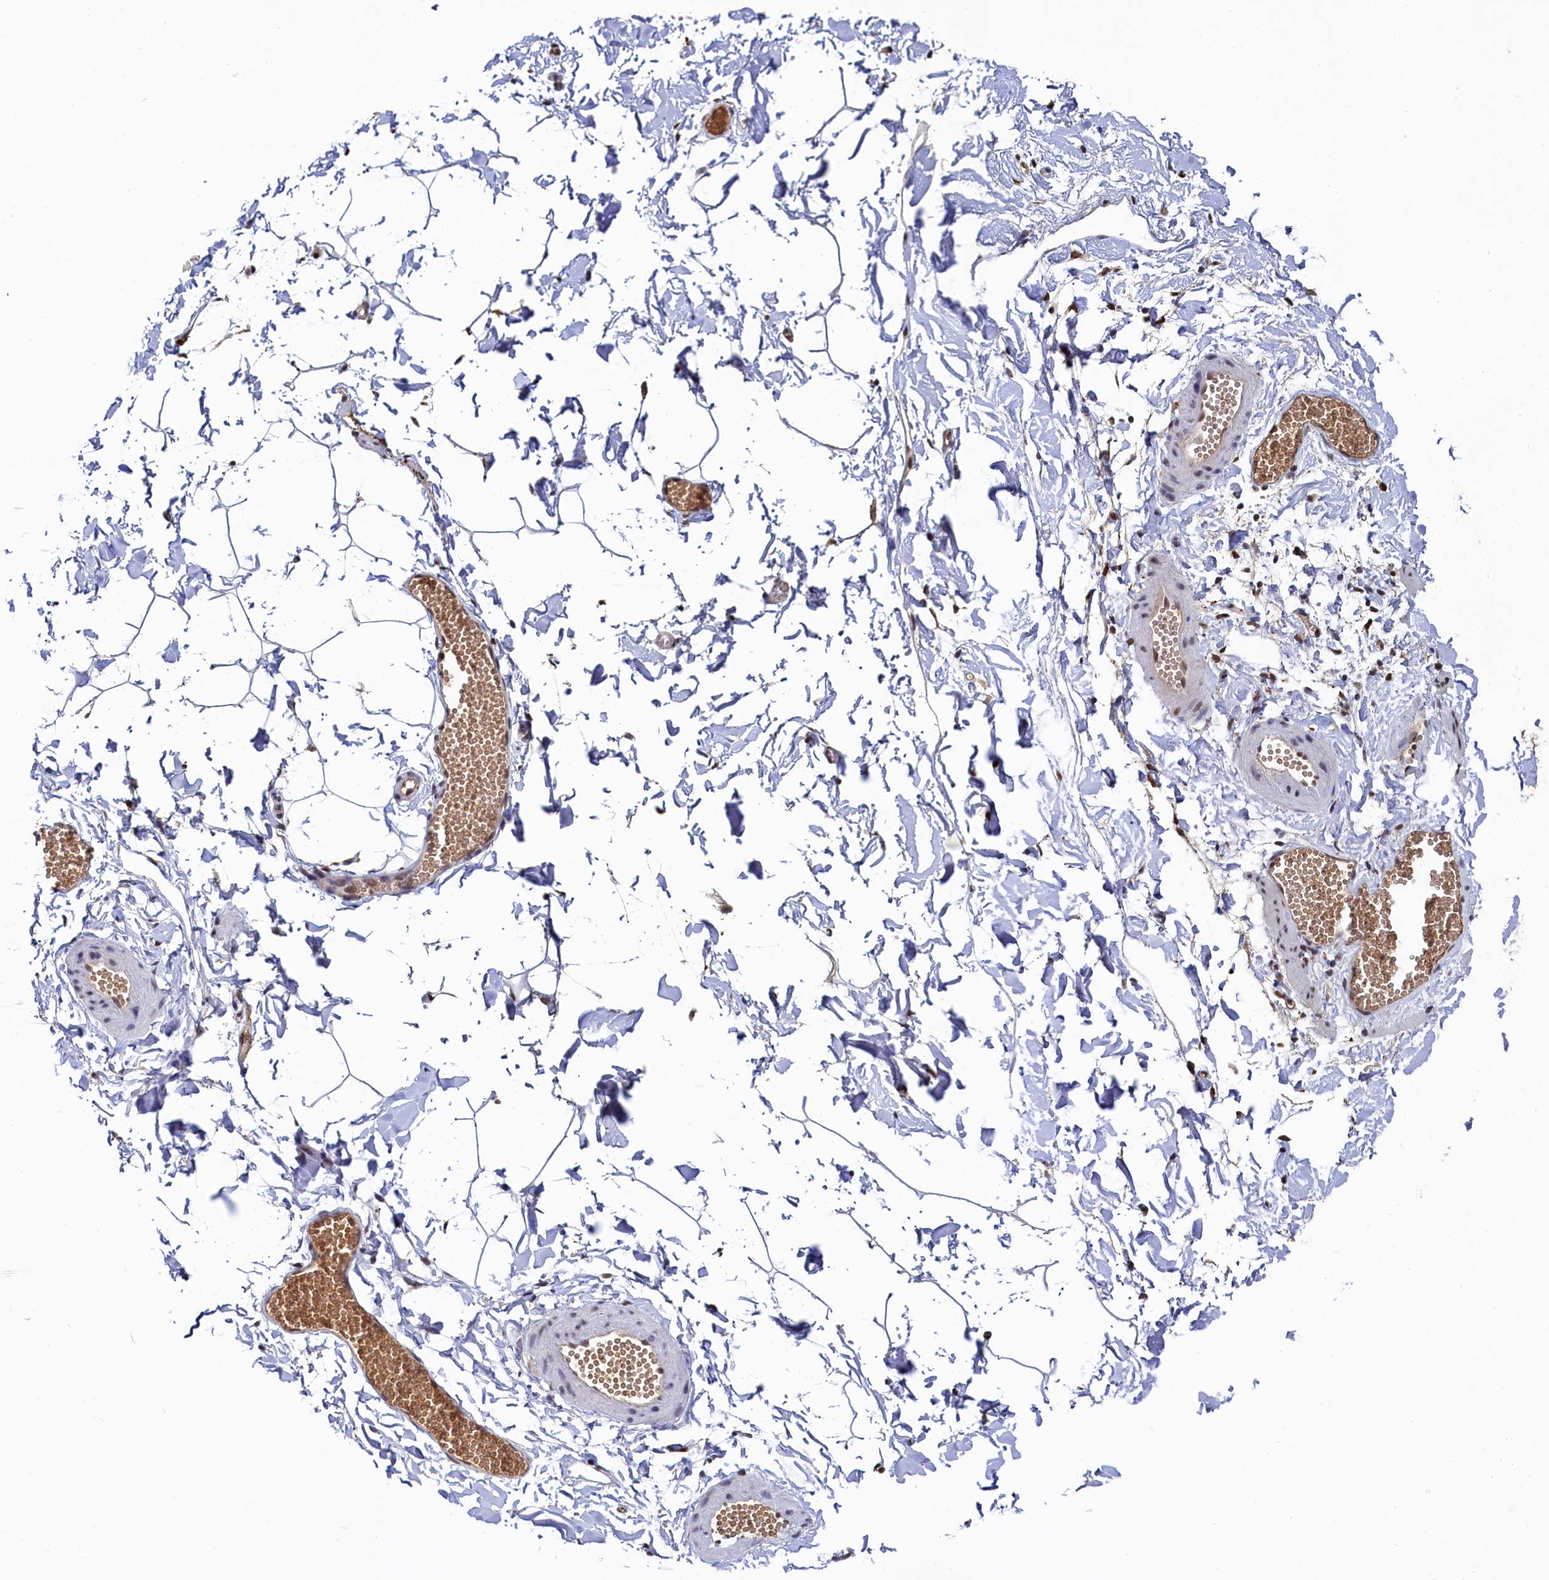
{"staining": {"intensity": "weak", "quantity": "<25%", "location": "cytoplasmic/membranous"}, "tissue": "adipose tissue", "cell_type": "Adipocytes", "image_type": "normal", "snomed": [{"axis": "morphology", "description": "Normal tissue, NOS"}, {"axis": "topography", "description": "Gallbladder"}, {"axis": "topography", "description": "Peripheral nerve tissue"}], "caption": "The image shows no significant positivity in adipocytes of adipose tissue. Nuclei are stained in blue.", "gene": "INTS14", "patient": {"sex": "male", "age": 38}}